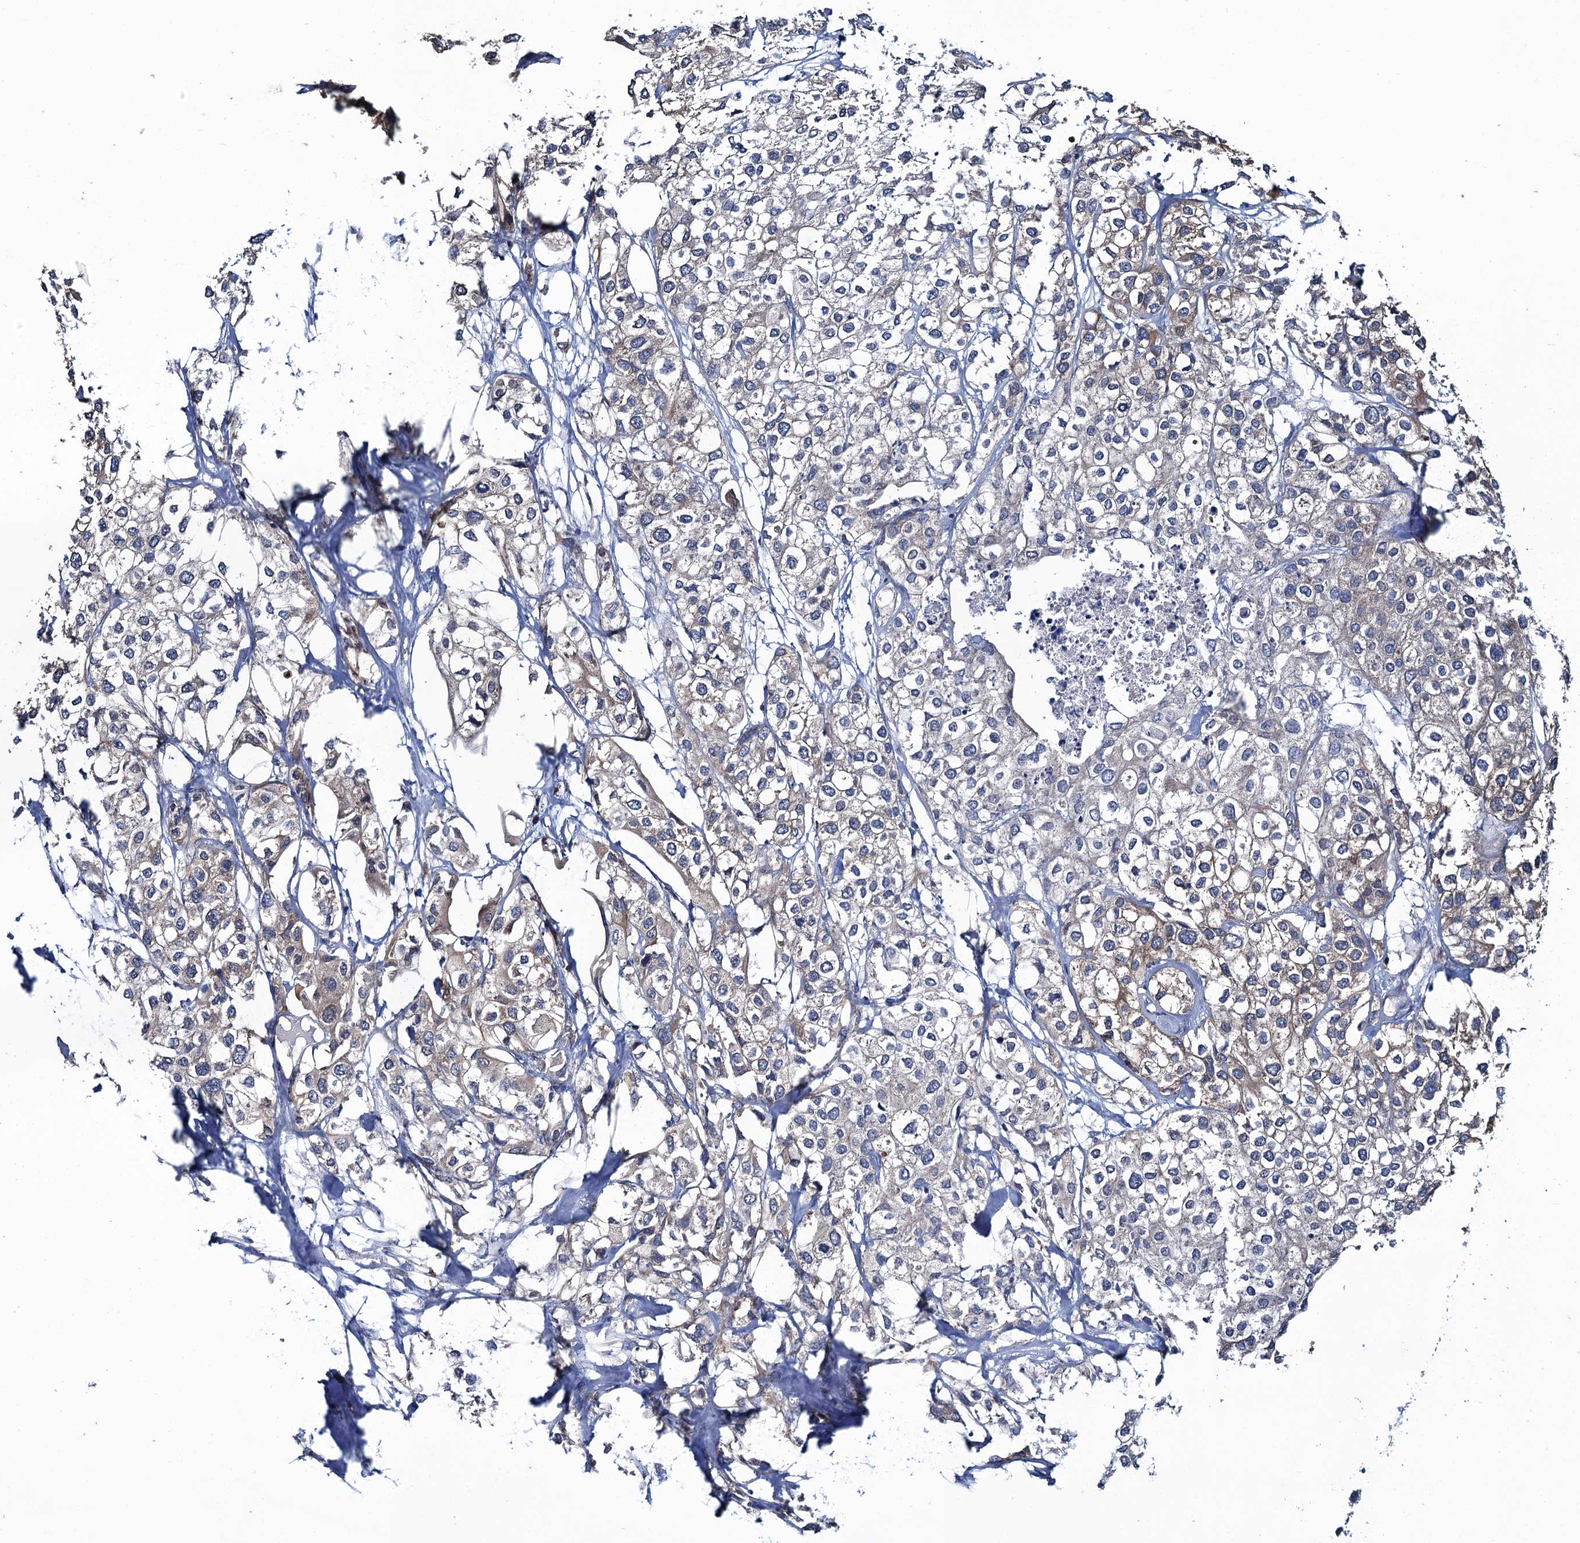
{"staining": {"intensity": "negative", "quantity": "none", "location": "none"}, "tissue": "urothelial cancer", "cell_type": "Tumor cells", "image_type": "cancer", "snomed": [{"axis": "morphology", "description": "Urothelial carcinoma, High grade"}, {"axis": "topography", "description": "Urinary bladder"}], "caption": "DAB immunohistochemical staining of urothelial cancer reveals no significant expression in tumor cells. (Stains: DAB (3,3'-diaminobenzidine) IHC with hematoxylin counter stain, Microscopy: brightfield microscopy at high magnification).", "gene": "SNAP29", "patient": {"sex": "male", "age": 64}}